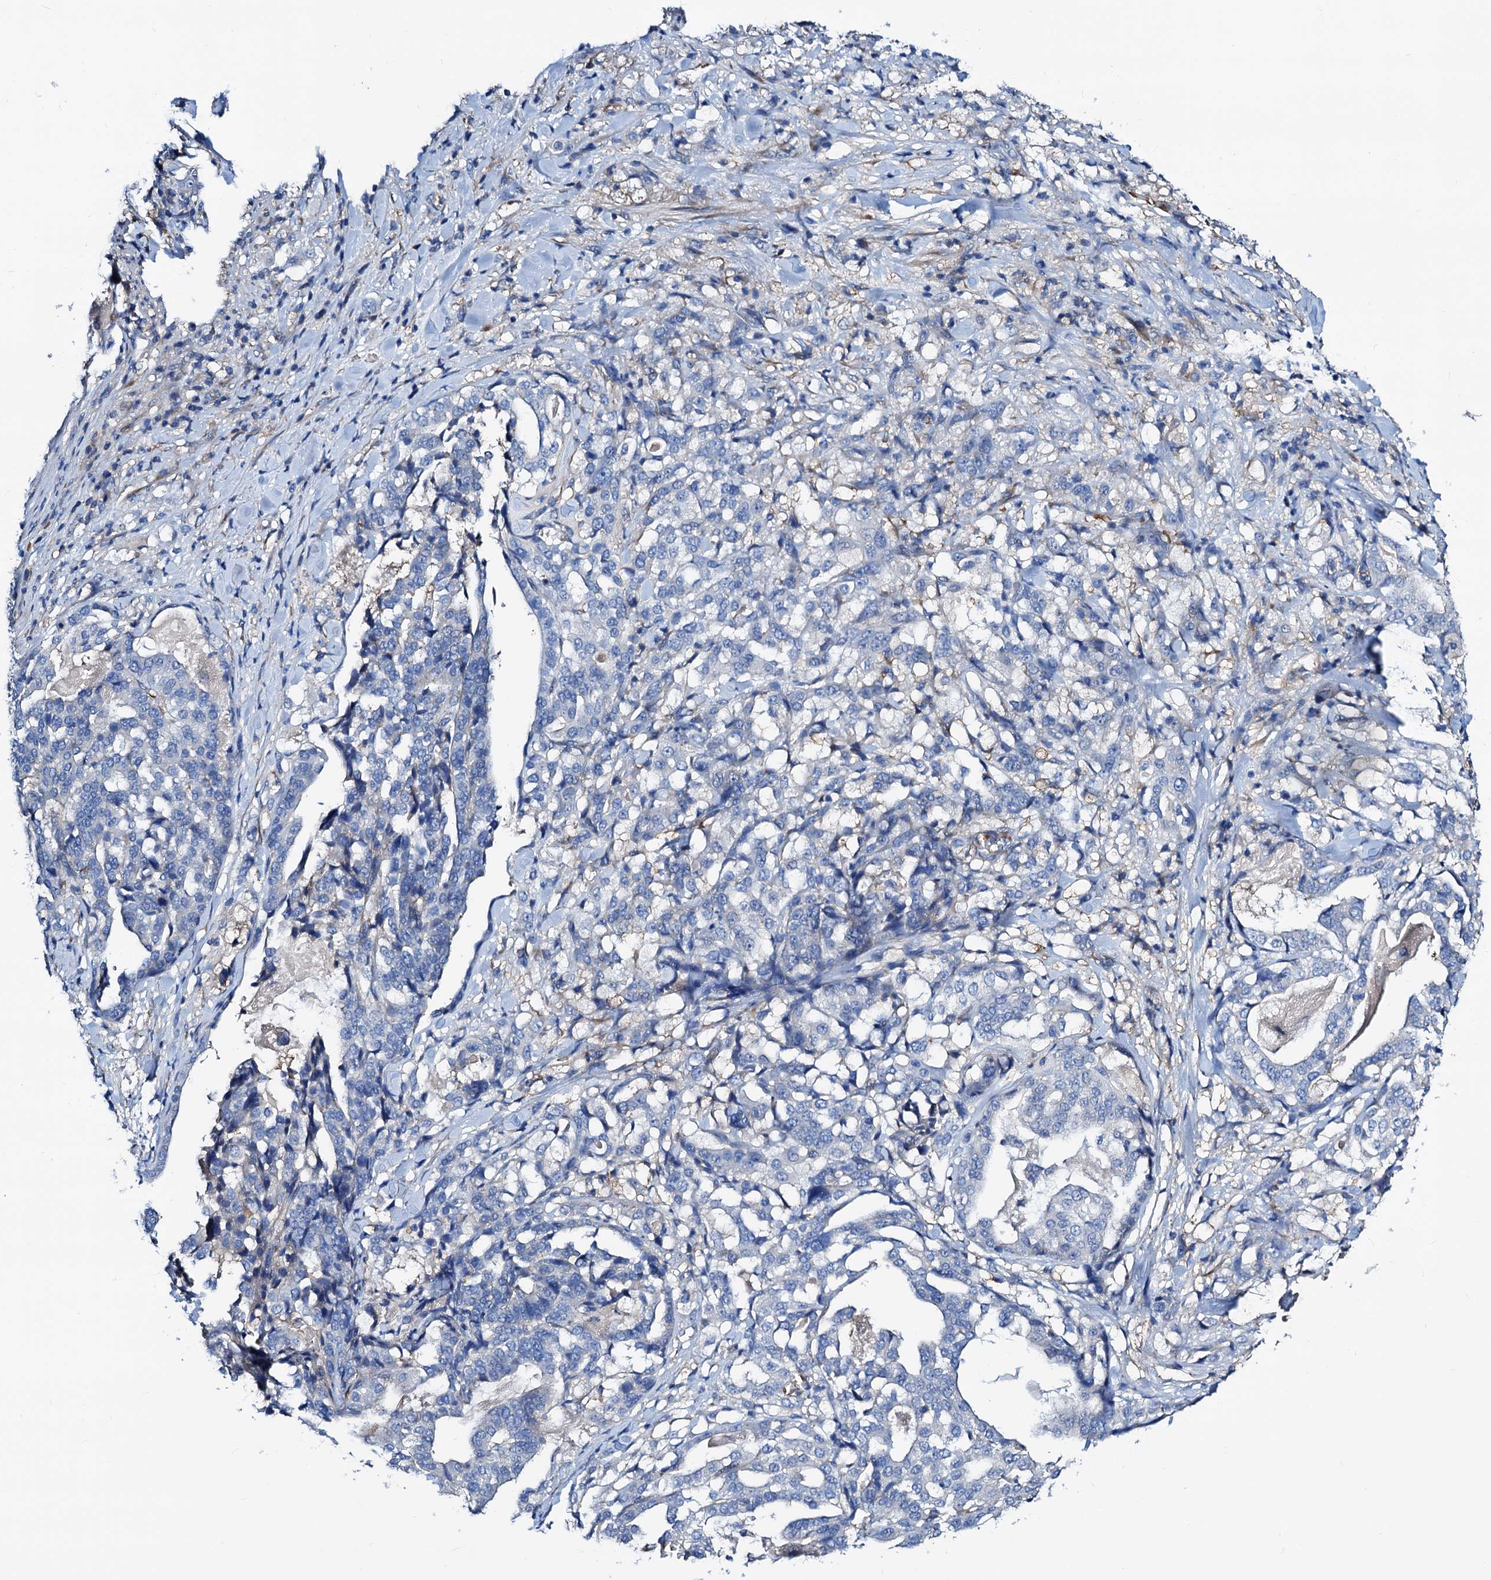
{"staining": {"intensity": "negative", "quantity": "none", "location": "none"}, "tissue": "stomach cancer", "cell_type": "Tumor cells", "image_type": "cancer", "snomed": [{"axis": "morphology", "description": "Adenocarcinoma, NOS"}, {"axis": "topography", "description": "Stomach"}], "caption": "Immunohistochemistry (IHC) image of neoplastic tissue: stomach cancer stained with DAB demonstrates no significant protein staining in tumor cells. (DAB (3,3'-diaminobenzidine) immunohistochemistry, high magnification).", "gene": "GCOM1", "patient": {"sex": "male", "age": 48}}